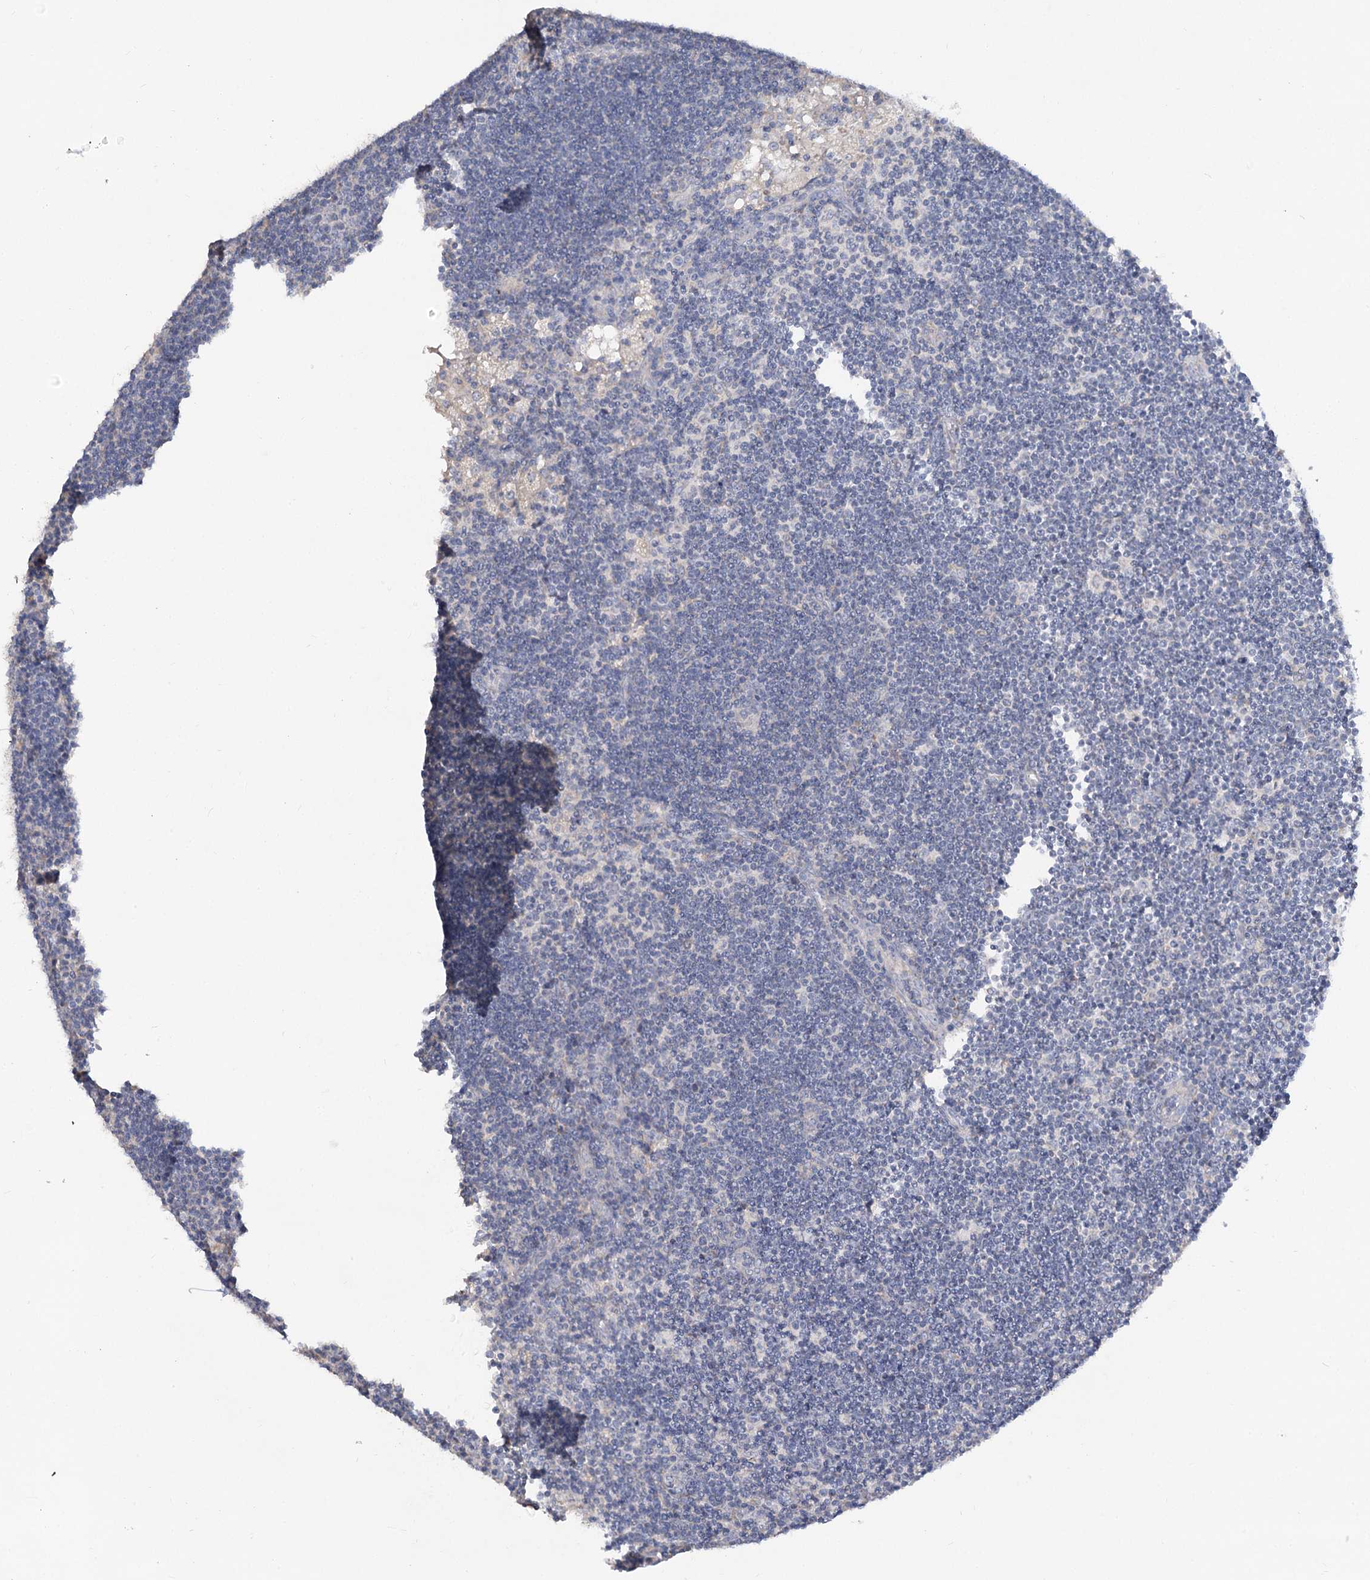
{"staining": {"intensity": "negative", "quantity": "none", "location": "none"}, "tissue": "lymph node", "cell_type": "Germinal center cells", "image_type": "normal", "snomed": [{"axis": "morphology", "description": "Normal tissue, NOS"}, {"axis": "topography", "description": "Lymph node"}], "caption": "Human lymph node stained for a protein using immunohistochemistry (IHC) displays no staining in germinal center cells.", "gene": "TMEM187", "patient": {"sex": "male", "age": 24}}